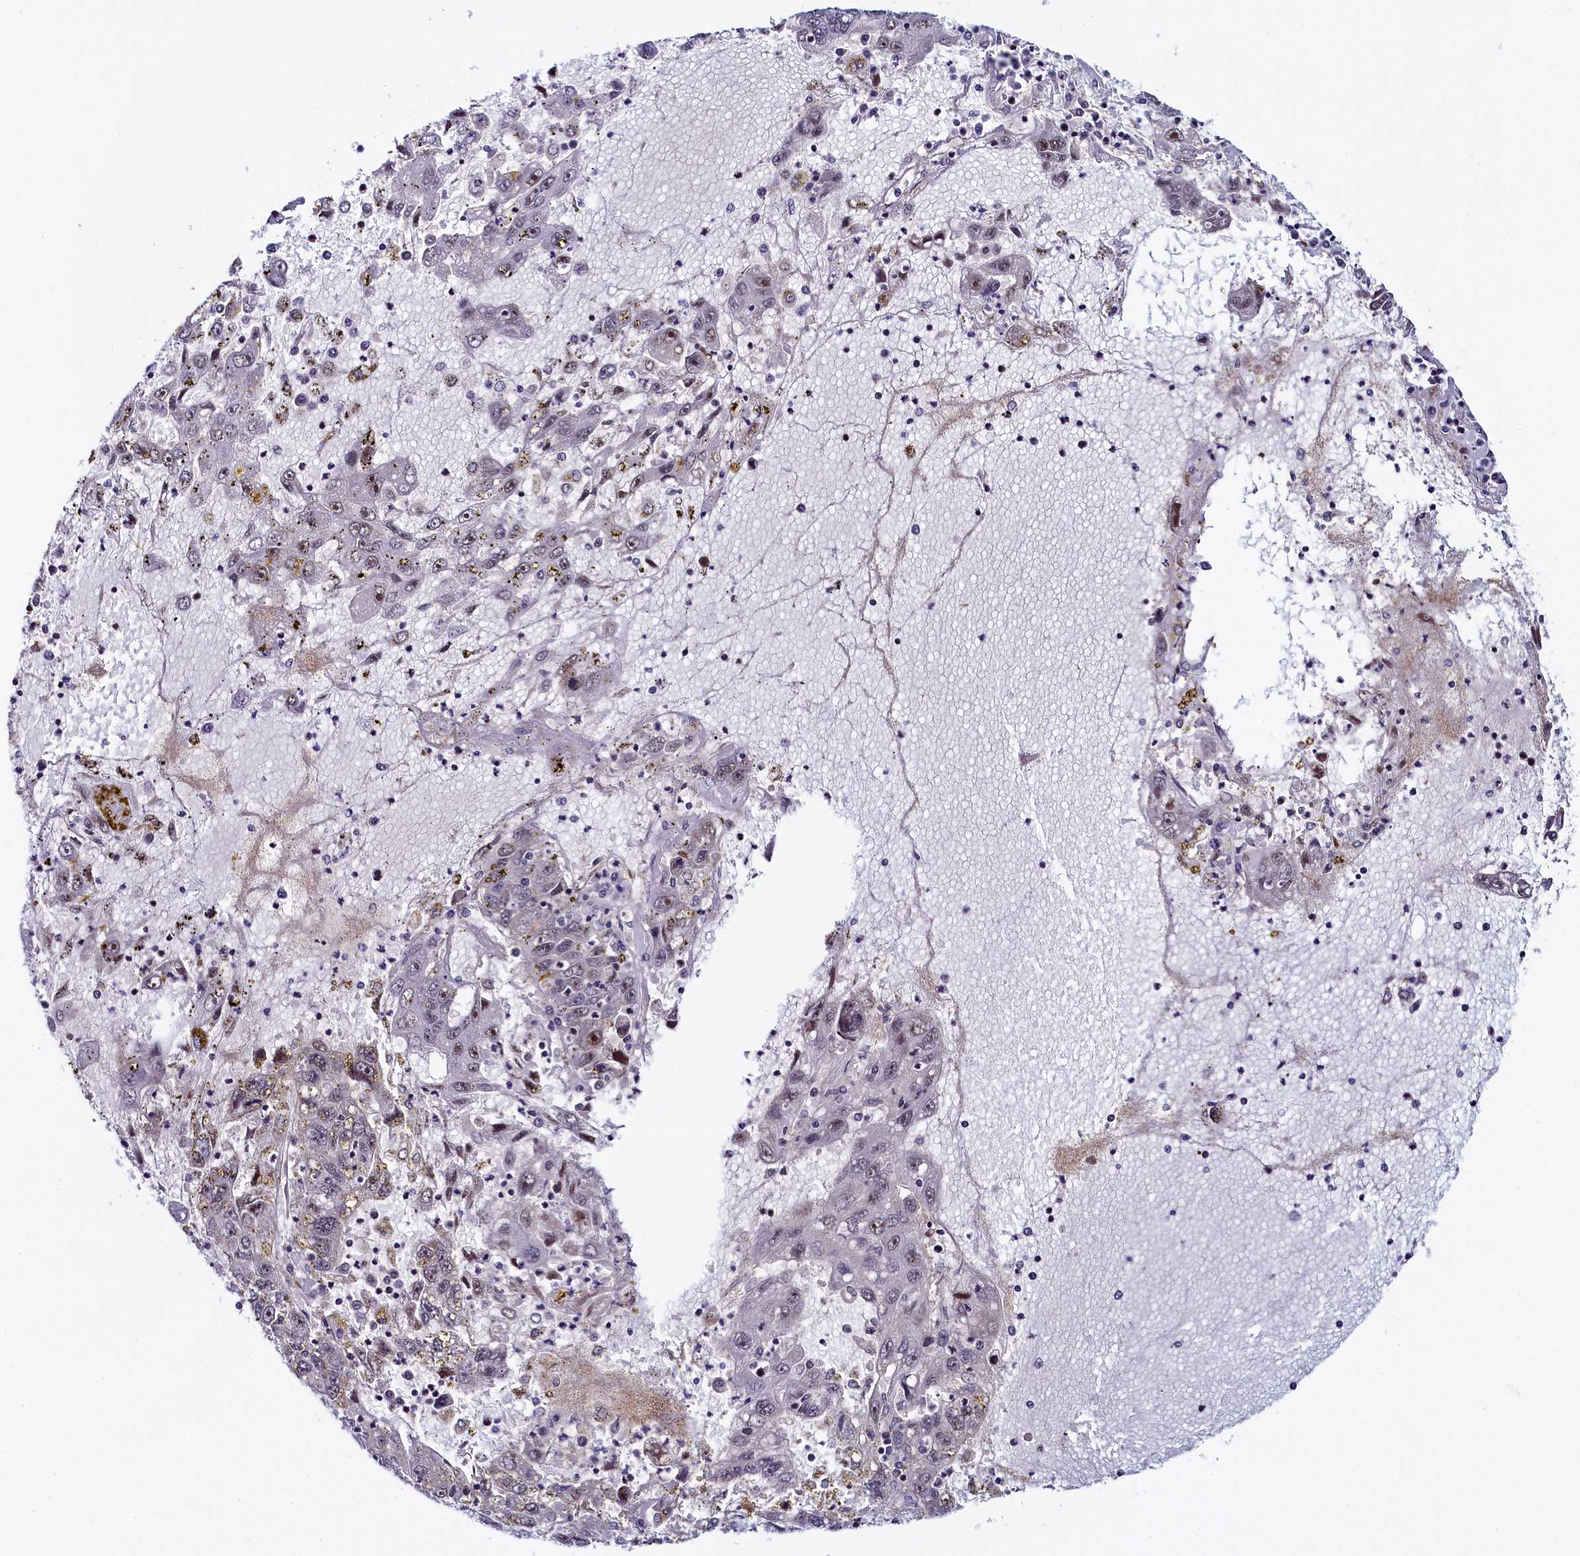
{"staining": {"intensity": "moderate", "quantity": "25%-75%", "location": "nuclear"}, "tissue": "liver cancer", "cell_type": "Tumor cells", "image_type": "cancer", "snomed": [{"axis": "morphology", "description": "Carcinoma, Hepatocellular, NOS"}, {"axis": "topography", "description": "Liver"}], "caption": "Protein positivity by immunohistochemistry reveals moderate nuclear expression in about 25%-75% of tumor cells in liver hepatocellular carcinoma.", "gene": "INTS14", "patient": {"sex": "male", "age": 49}}